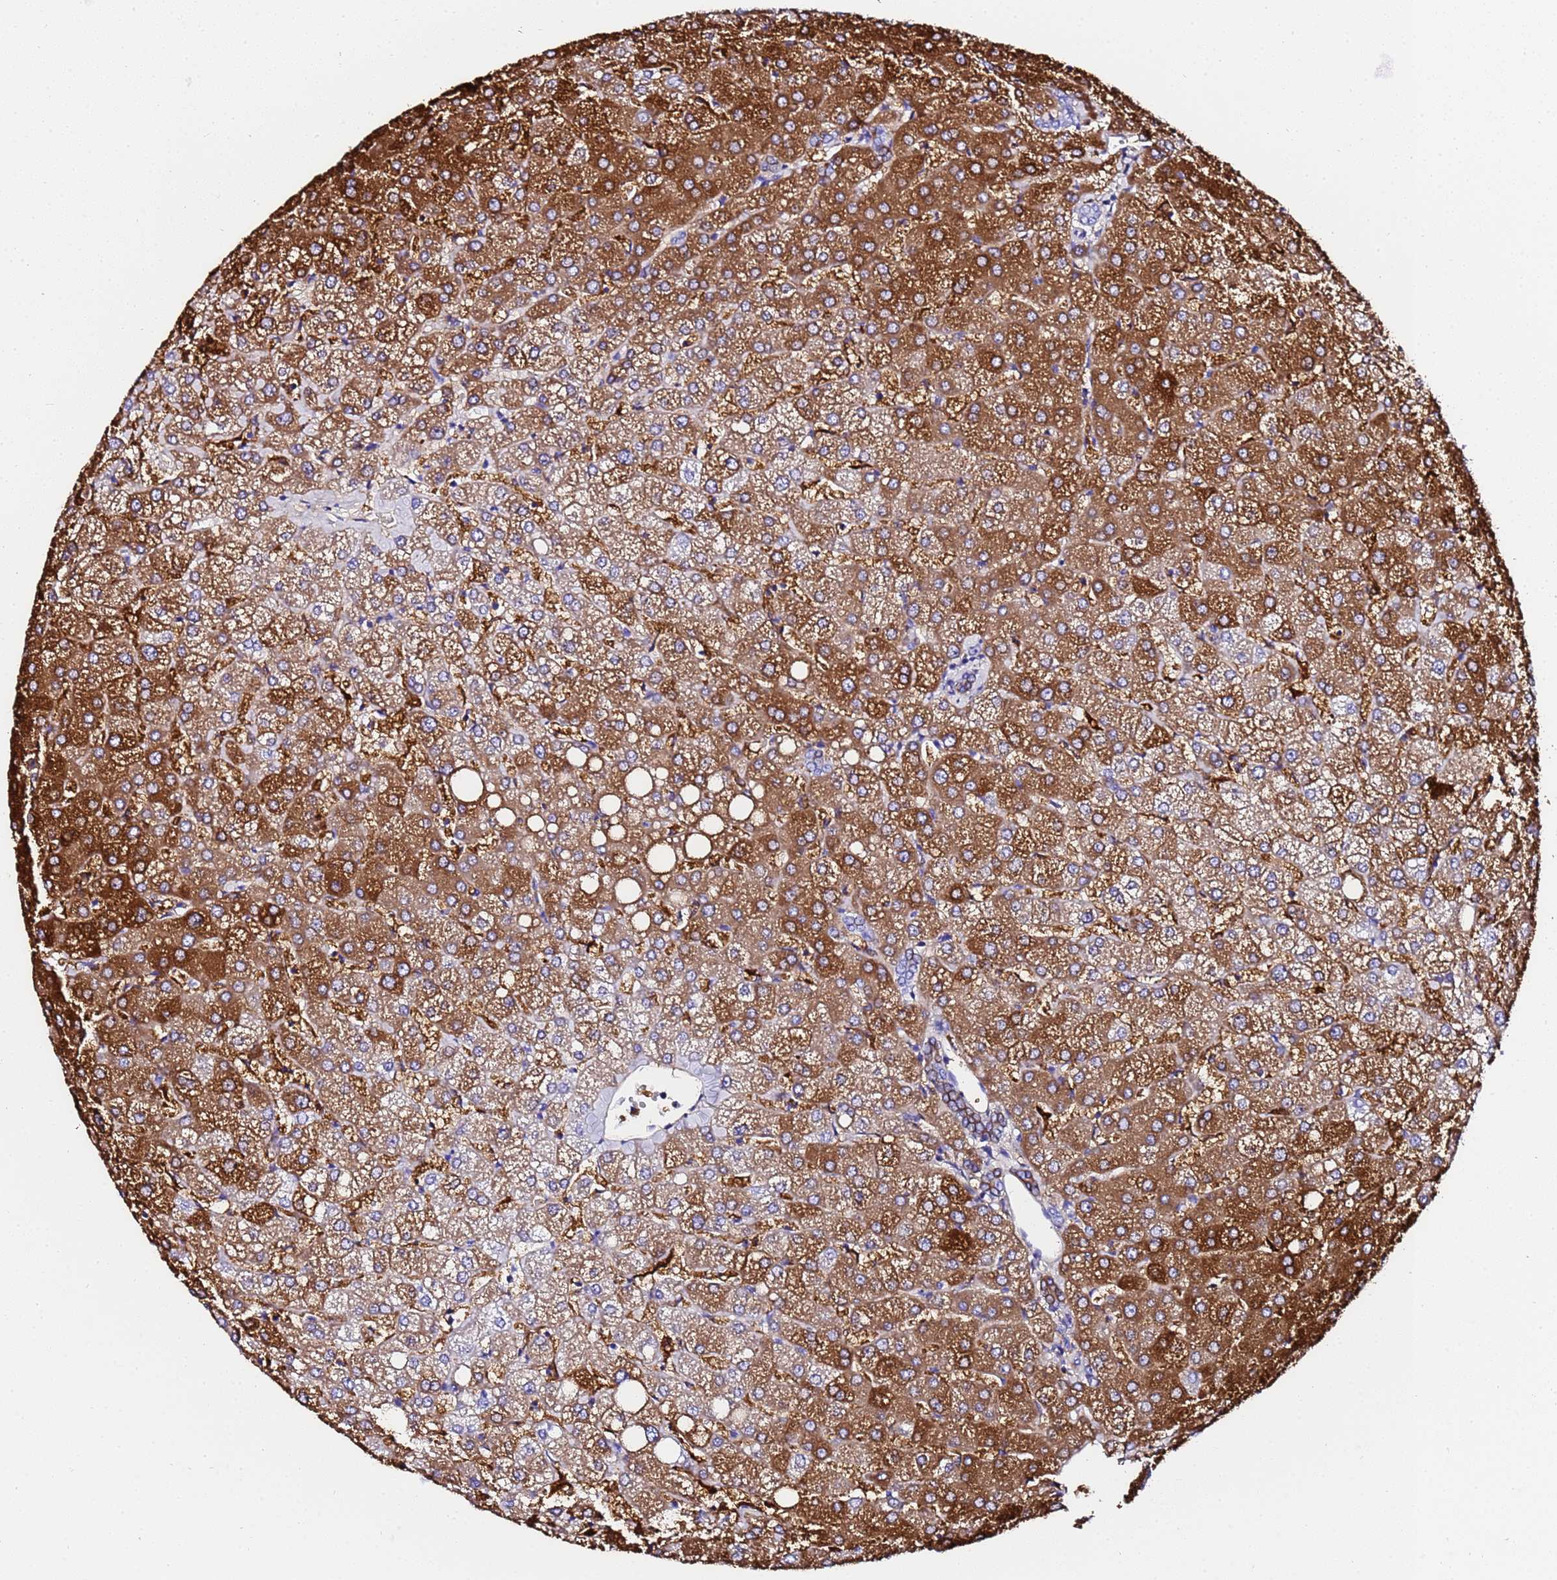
{"staining": {"intensity": "negative", "quantity": "none", "location": "none"}, "tissue": "liver", "cell_type": "Cholangiocytes", "image_type": "normal", "snomed": [{"axis": "morphology", "description": "Normal tissue, NOS"}, {"axis": "topography", "description": "Liver"}], "caption": "Liver was stained to show a protein in brown. There is no significant staining in cholangiocytes. The staining is performed using DAB (3,3'-diaminobenzidine) brown chromogen with nuclei counter-stained in using hematoxylin.", "gene": "FTL", "patient": {"sex": "female", "age": 54}}